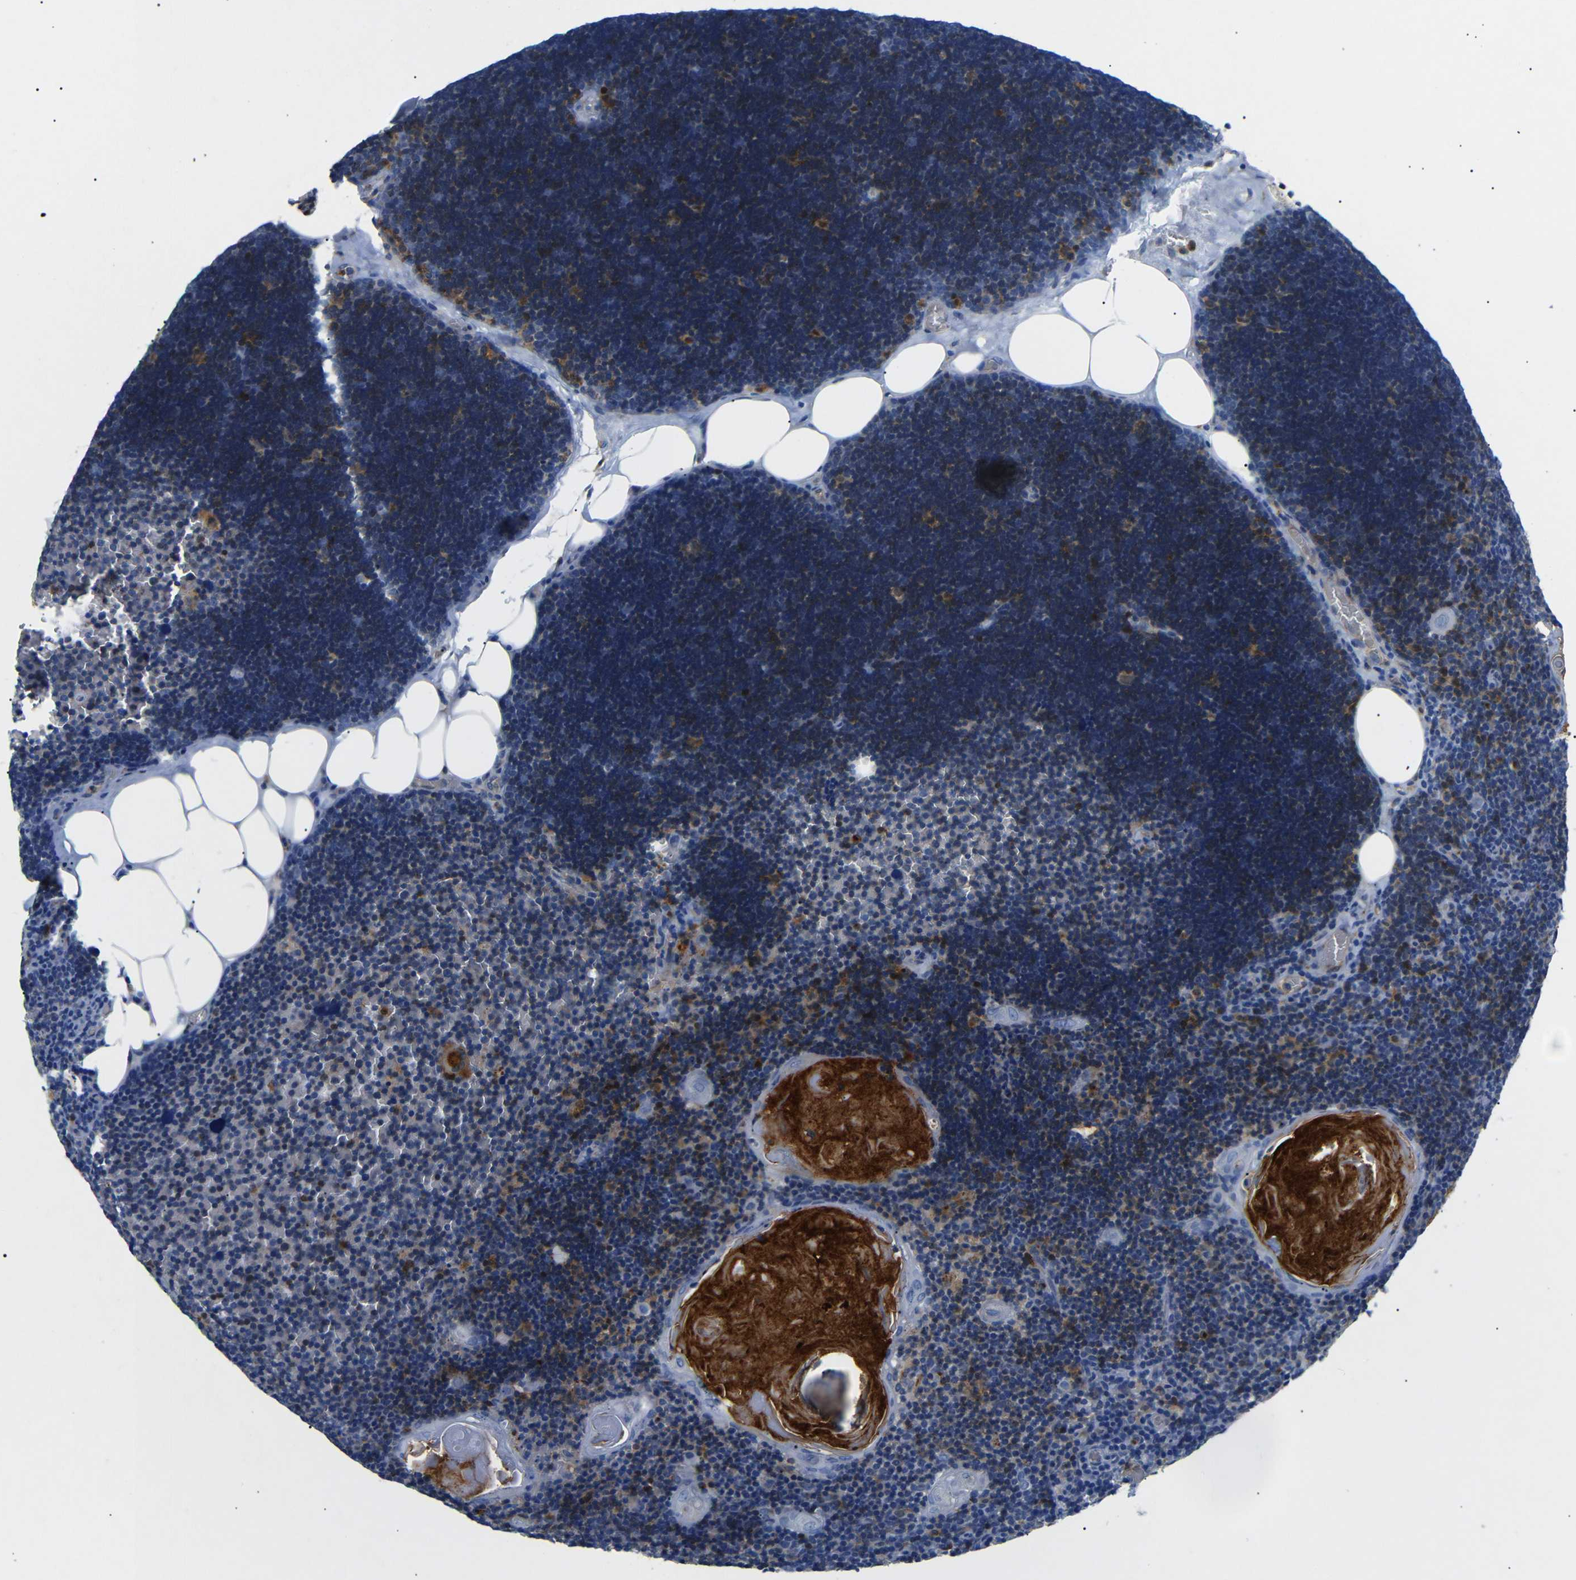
{"staining": {"intensity": "strong", "quantity": "<25%", "location": "cytoplasmic/membranous"}, "tissue": "lymph node", "cell_type": "Germinal center cells", "image_type": "normal", "snomed": [{"axis": "morphology", "description": "Normal tissue, NOS"}, {"axis": "topography", "description": "Lymph node"}], "caption": "Immunohistochemical staining of benign human lymph node exhibits medium levels of strong cytoplasmic/membranous positivity in about <25% of germinal center cells.", "gene": "SDCBP", "patient": {"sex": "male", "age": 33}}